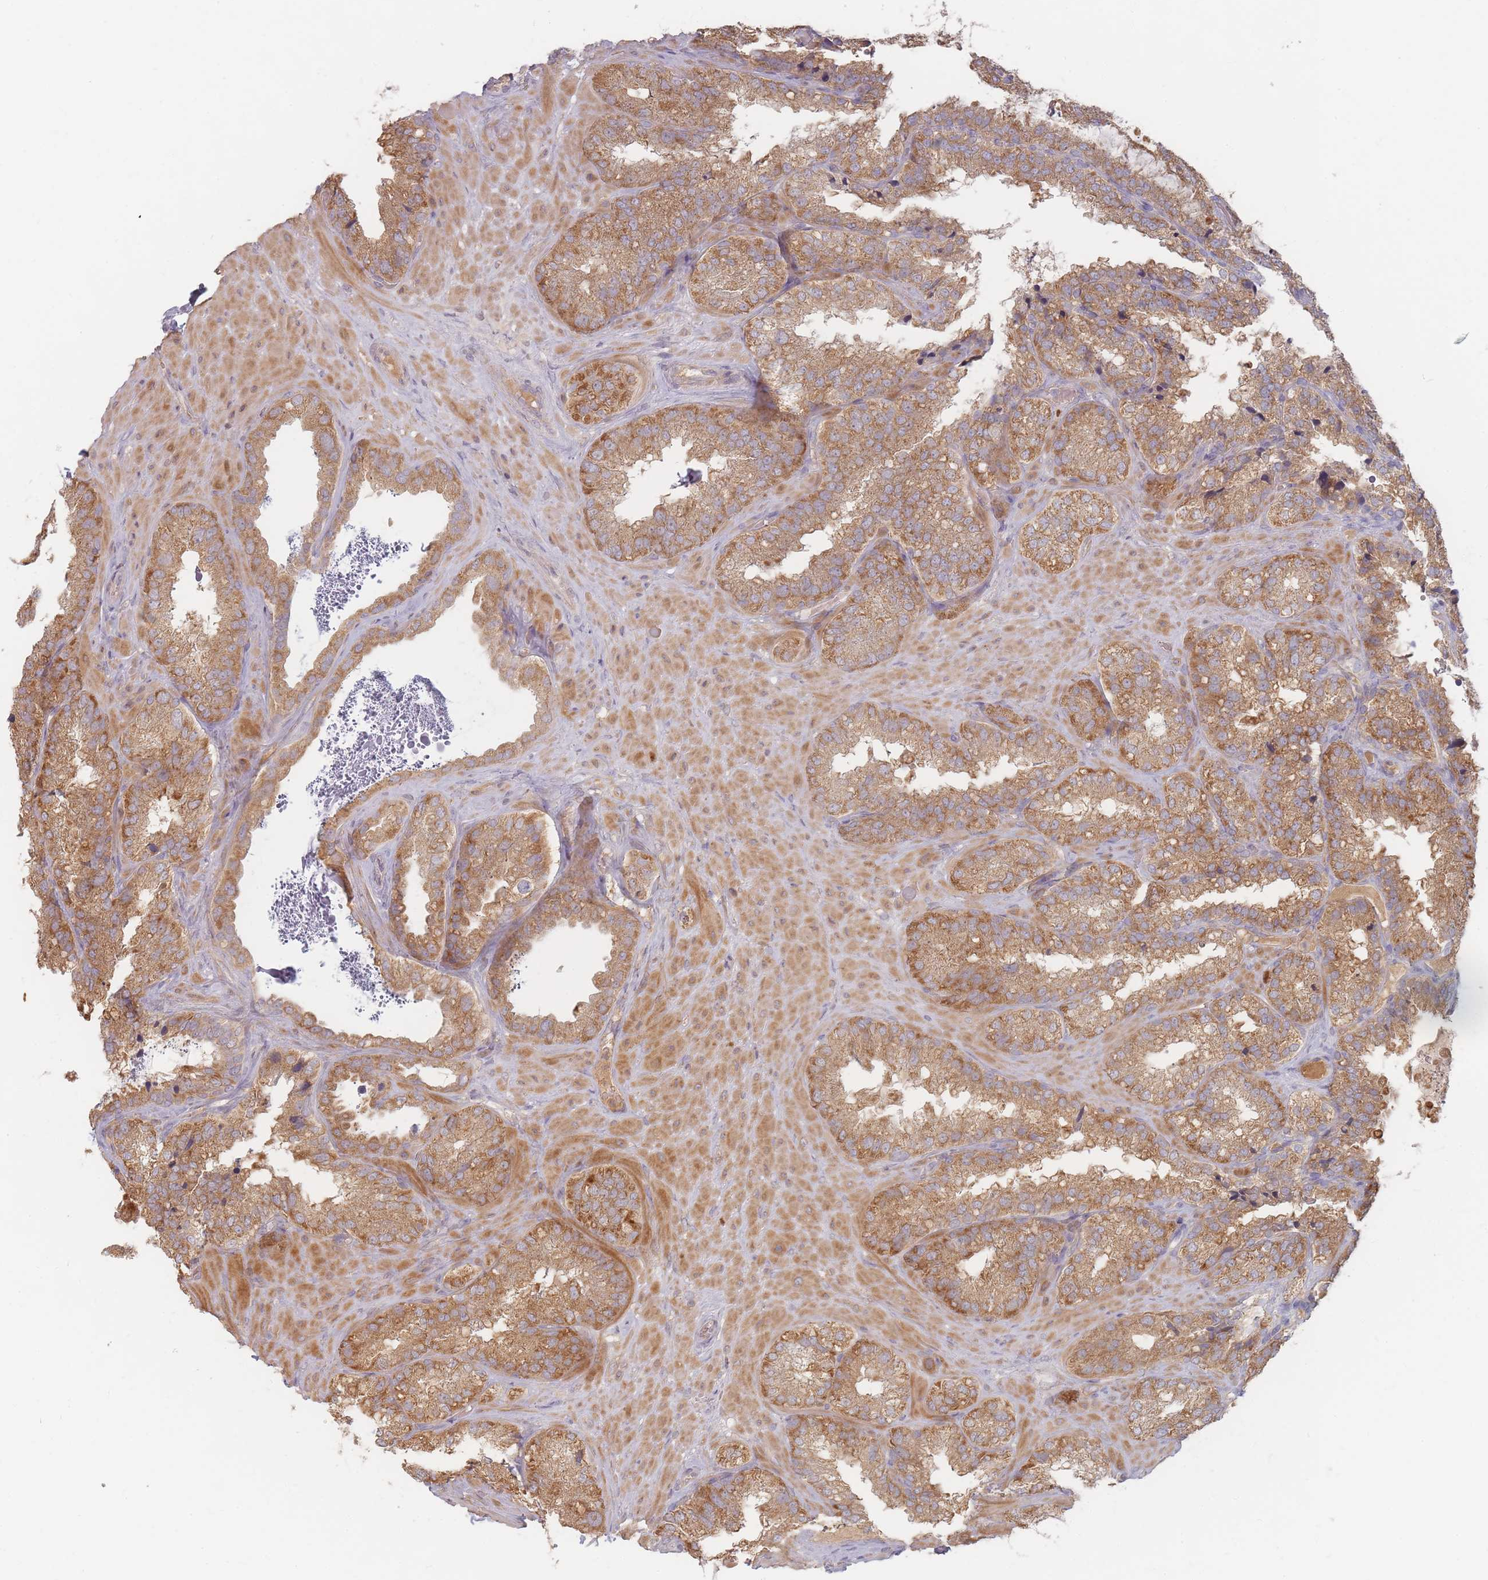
{"staining": {"intensity": "moderate", "quantity": ">75%", "location": "cytoplasmic/membranous"}, "tissue": "seminal vesicle", "cell_type": "Glandular cells", "image_type": "normal", "snomed": [{"axis": "morphology", "description": "Normal tissue, NOS"}, {"axis": "topography", "description": "Seminal veicle"}], "caption": "Brown immunohistochemical staining in unremarkable seminal vesicle displays moderate cytoplasmic/membranous staining in about >75% of glandular cells. The staining was performed using DAB, with brown indicating positive protein expression. Nuclei are stained blue with hematoxylin.", "gene": "SLC35F3", "patient": {"sex": "male", "age": 58}}